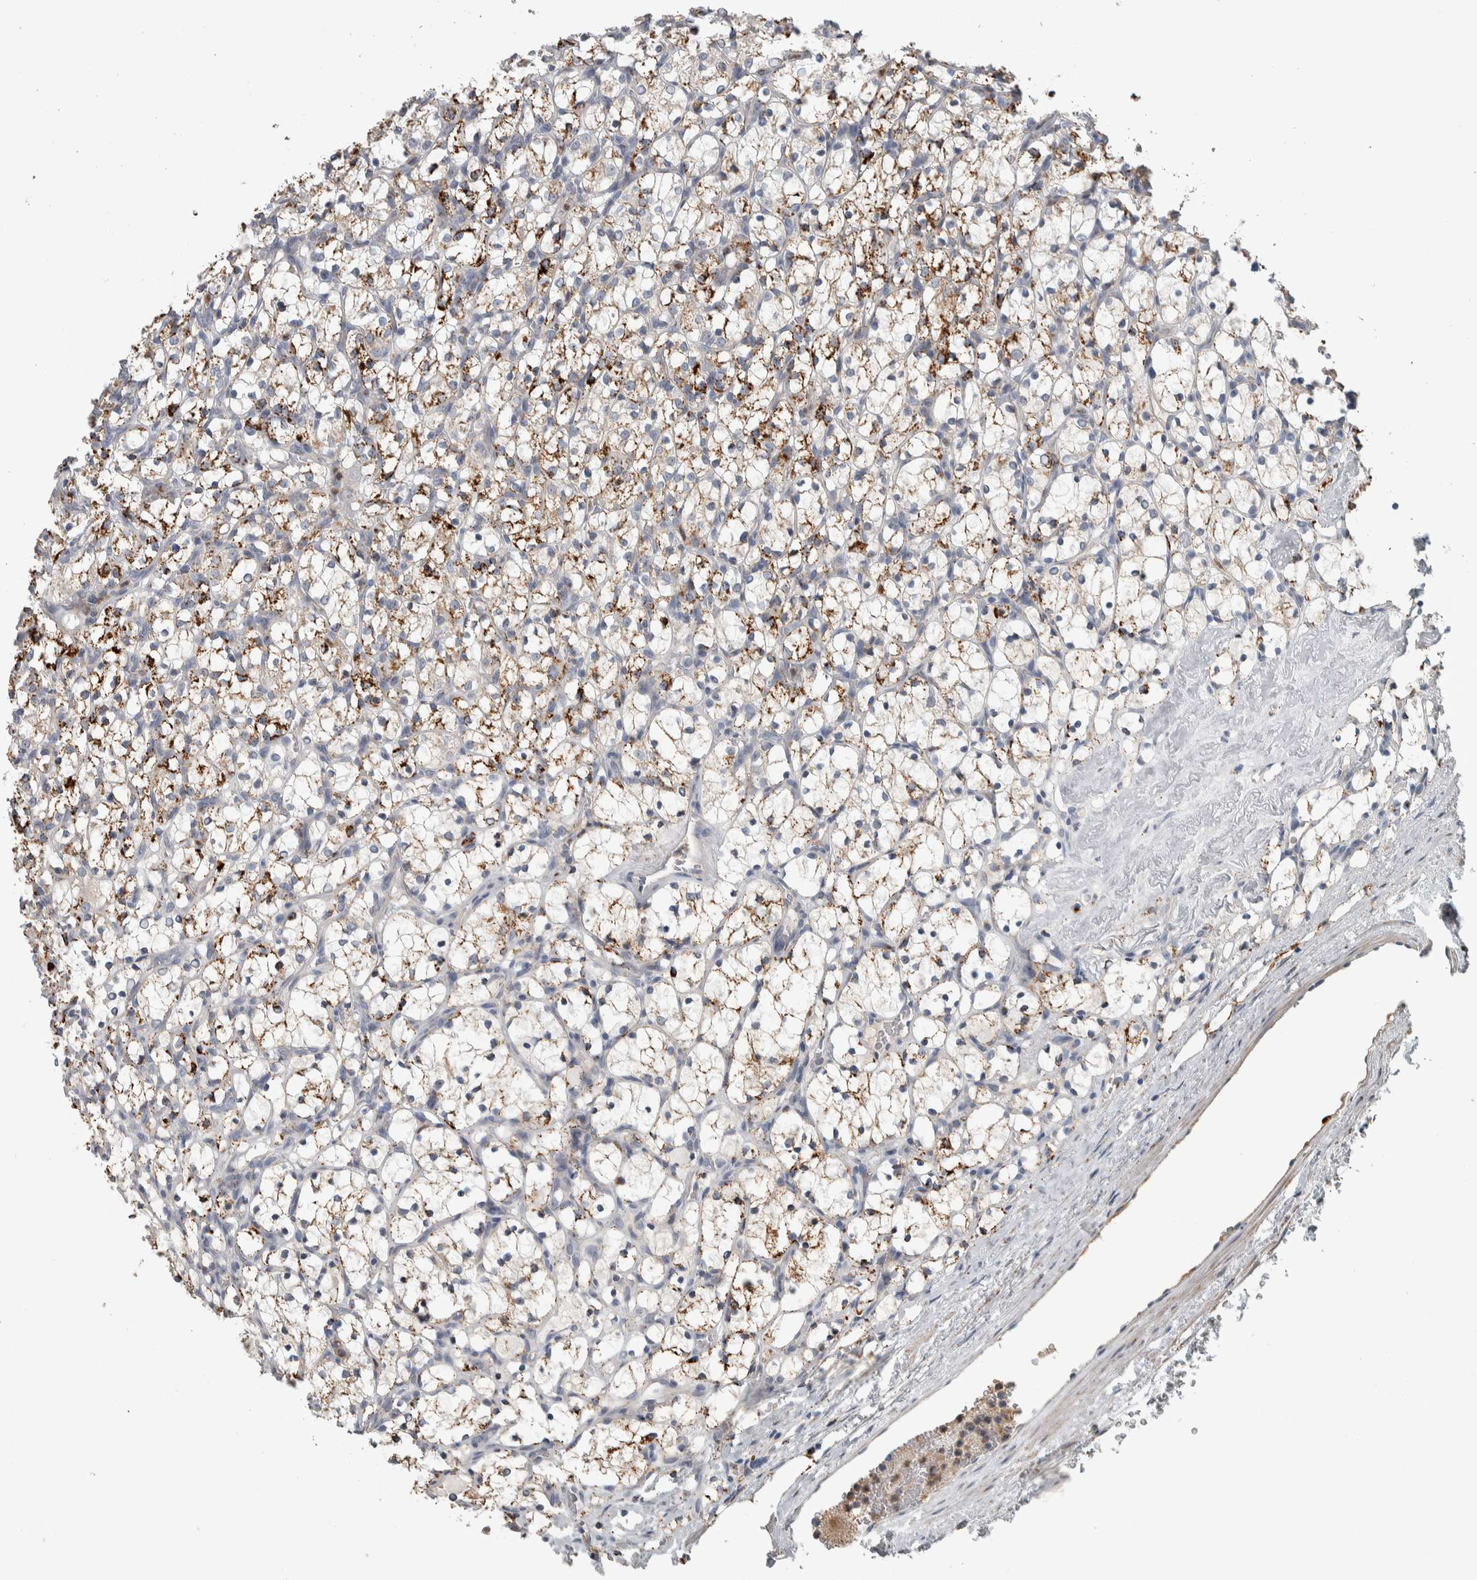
{"staining": {"intensity": "strong", "quantity": "<25%", "location": "cytoplasmic/membranous"}, "tissue": "renal cancer", "cell_type": "Tumor cells", "image_type": "cancer", "snomed": [{"axis": "morphology", "description": "Adenocarcinoma, NOS"}, {"axis": "topography", "description": "Kidney"}], "caption": "Immunohistochemistry histopathology image of neoplastic tissue: renal cancer stained using immunohistochemistry (IHC) demonstrates medium levels of strong protein expression localized specifically in the cytoplasmic/membranous of tumor cells, appearing as a cytoplasmic/membranous brown color.", "gene": "FAM78A", "patient": {"sex": "female", "age": 69}}